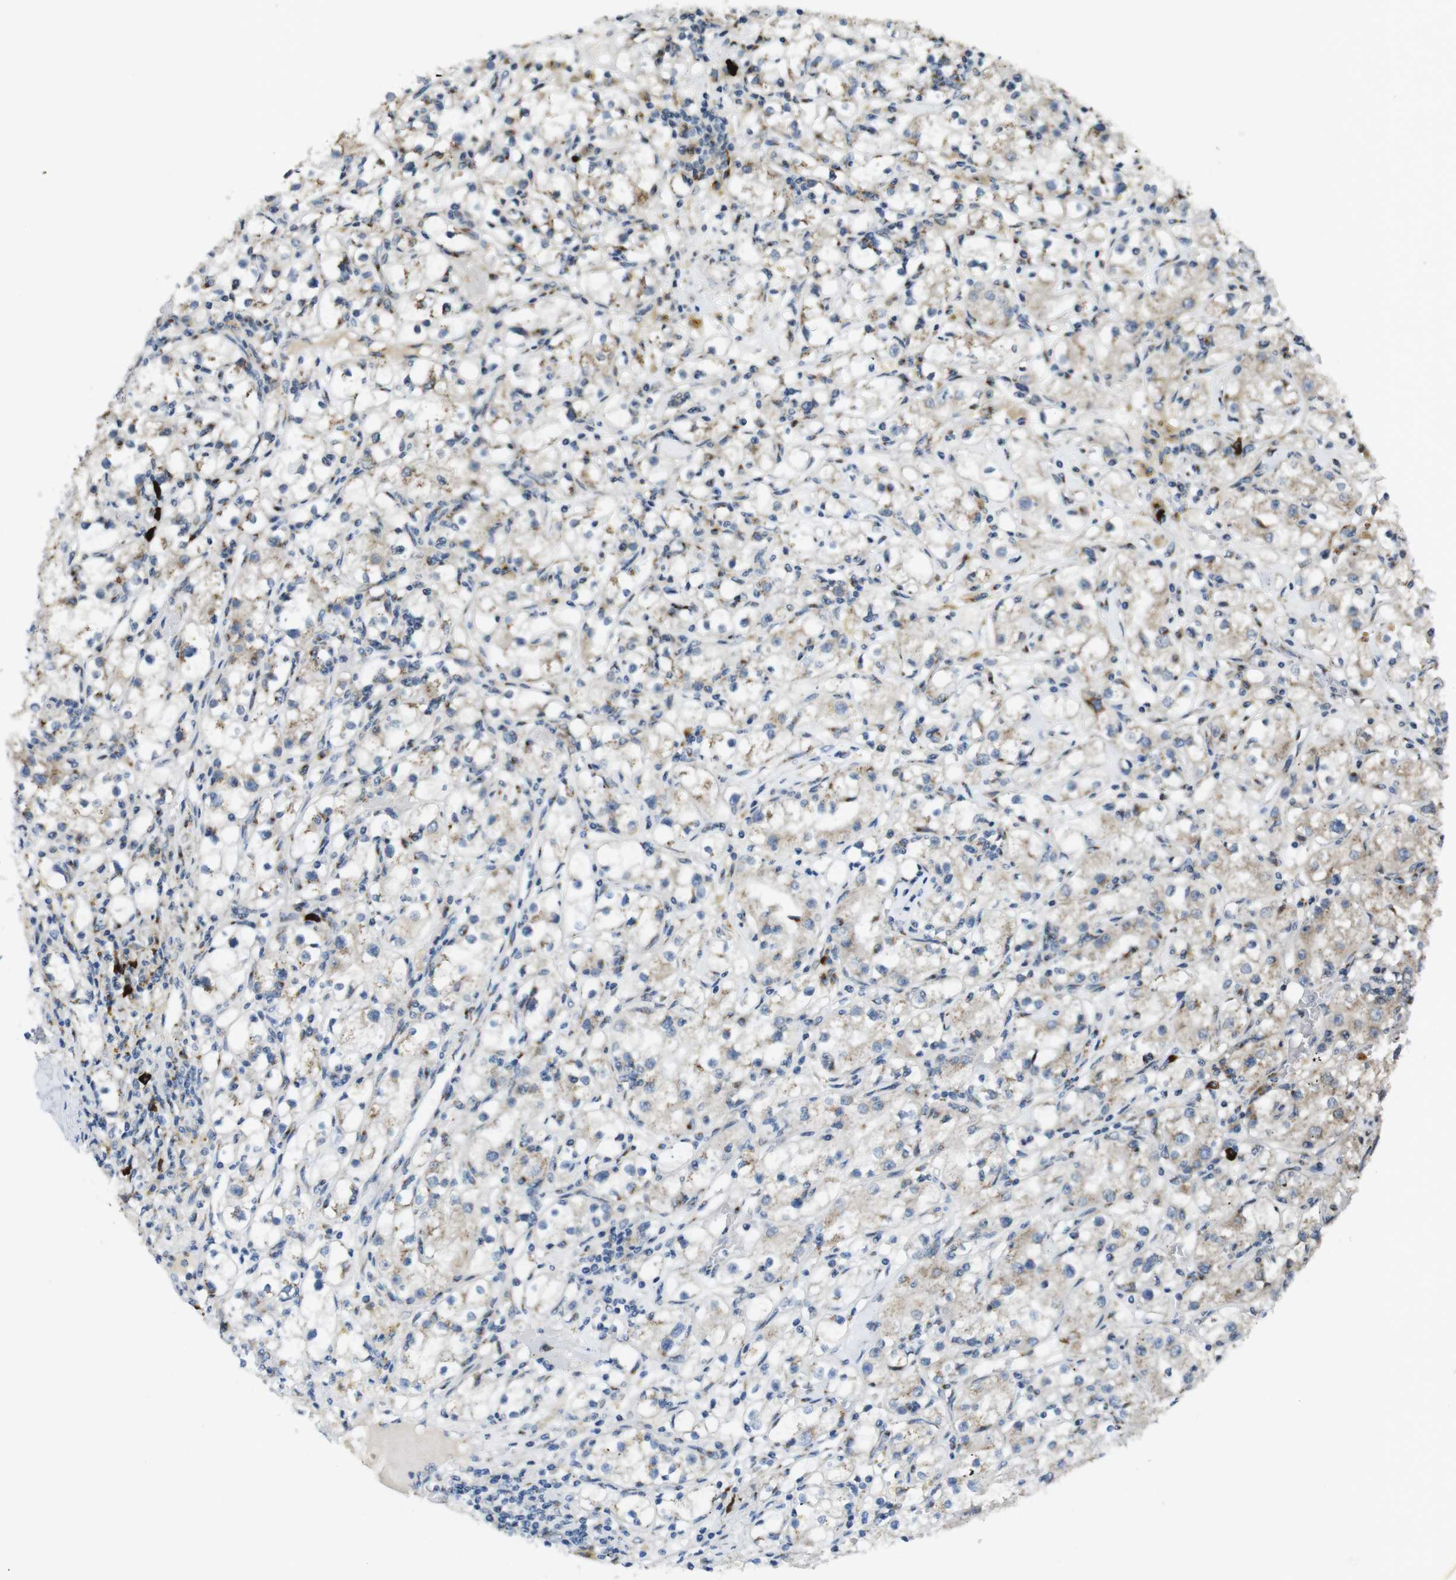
{"staining": {"intensity": "weak", "quantity": ">75%", "location": "cytoplasmic/membranous"}, "tissue": "renal cancer", "cell_type": "Tumor cells", "image_type": "cancer", "snomed": [{"axis": "morphology", "description": "Adenocarcinoma, NOS"}, {"axis": "topography", "description": "Kidney"}], "caption": "Immunohistochemistry (IHC) micrograph of neoplastic tissue: human renal cancer (adenocarcinoma) stained using immunohistochemistry (IHC) exhibits low levels of weak protein expression localized specifically in the cytoplasmic/membranous of tumor cells, appearing as a cytoplasmic/membranous brown color.", "gene": "ZFPL1", "patient": {"sex": "male", "age": 56}}